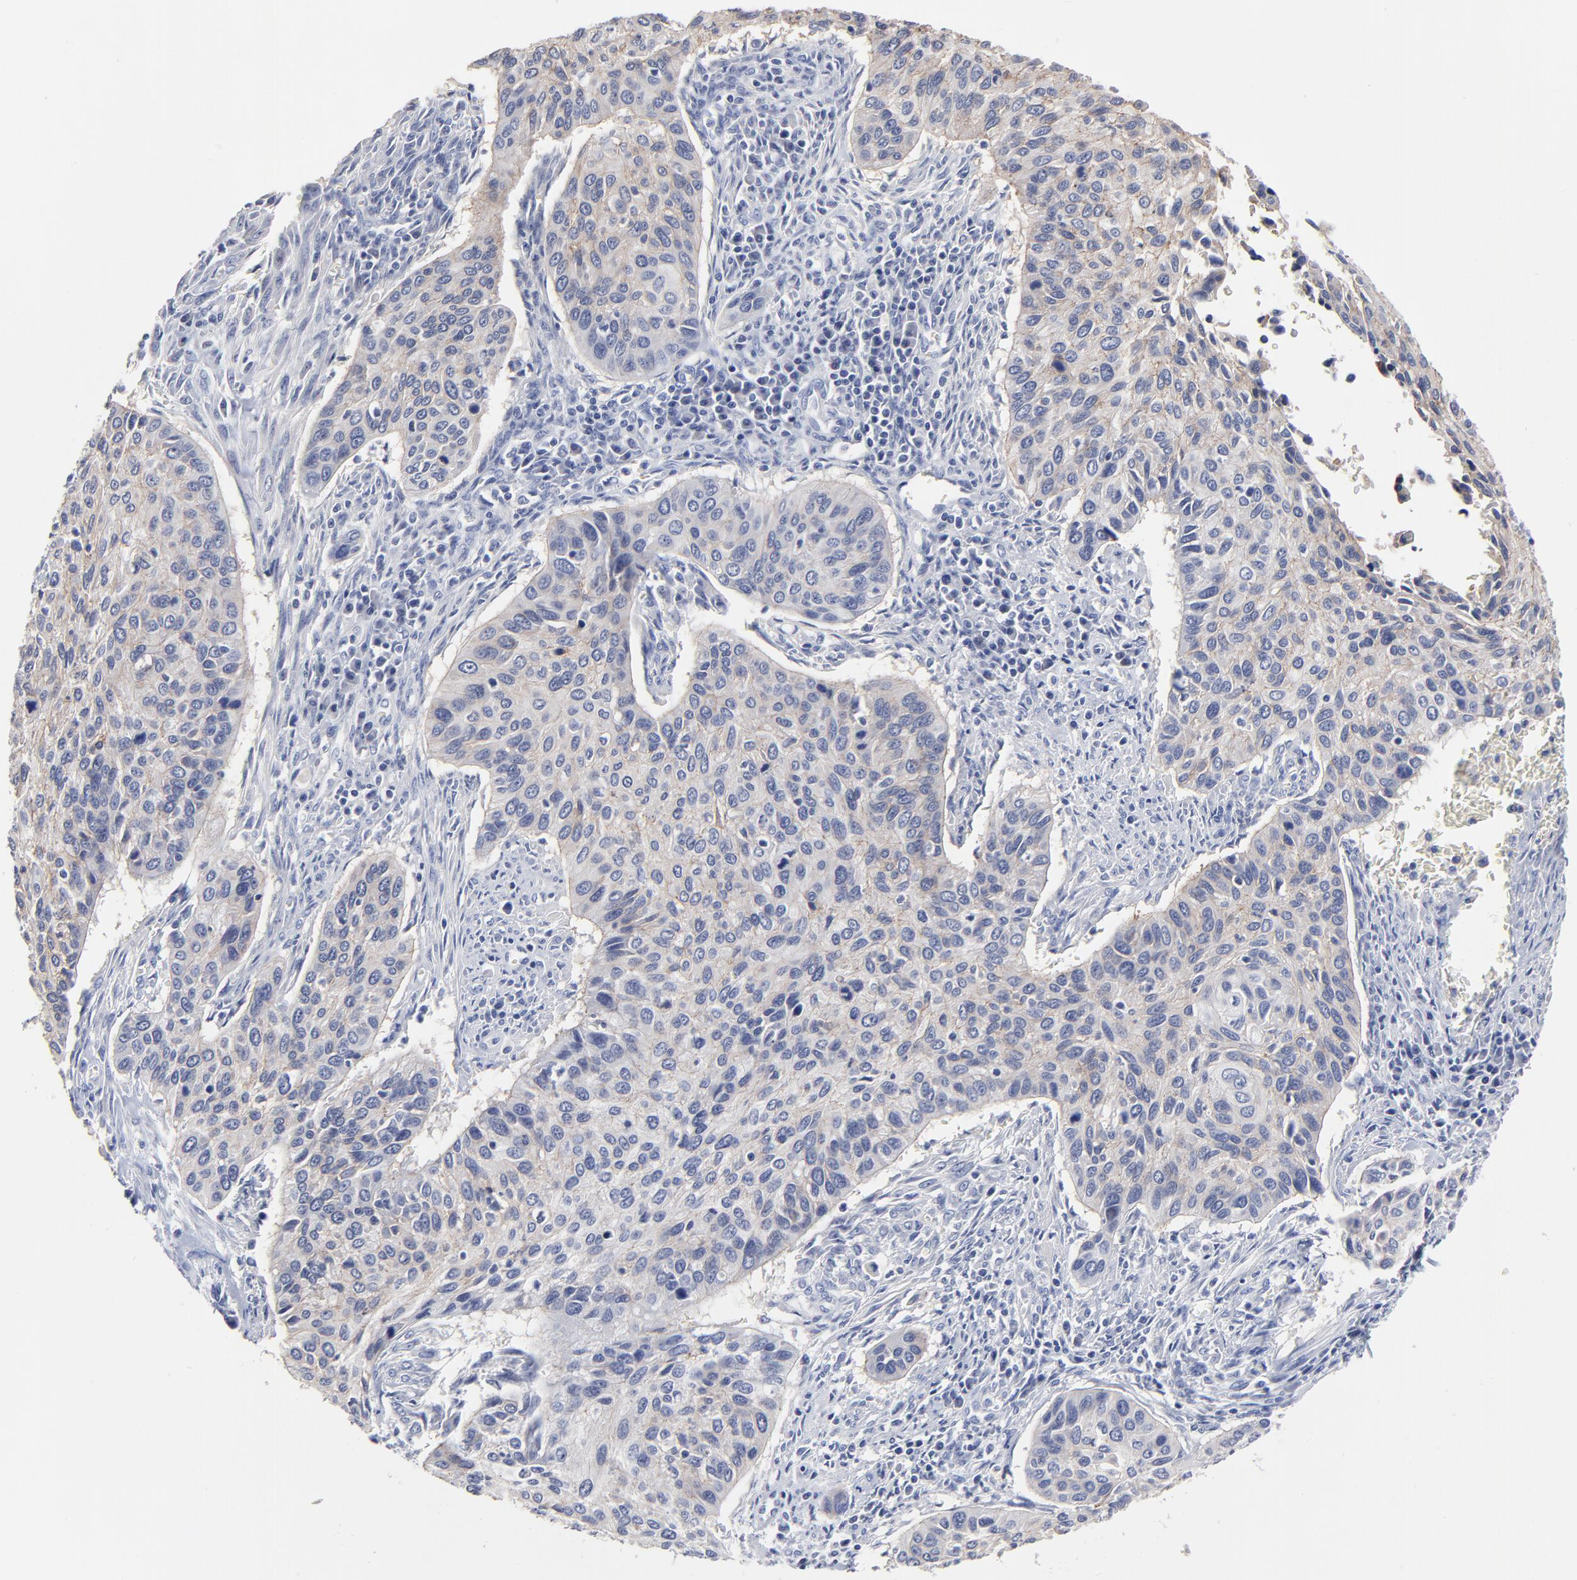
{"staining": {"intensity": "negative", "quantity": "none", "location": "none"}, "tissue": "cervical cancer", "cell_type": "Tumor cells", "image_type": "cancer", "snomed": [{"axis": "morphology", "description": "Squamous cell carcinoma, NOS"}, {"axis": "topography", "description": "Cervix"}], "caption": "A high-resolution micrograph shows immunohistochemistry (IHC) staining of cervical cancer (squamous cell carcinoma), which demonstrates no significant staining in tumor cells. Brightfield microscopy of immunohistochemistry (IHC) stained with DAB (brown) and hematoxylin (blue), captured at high magnification.", "gene": "CXADR", "patient": {"sex": "female", "age": 57}}